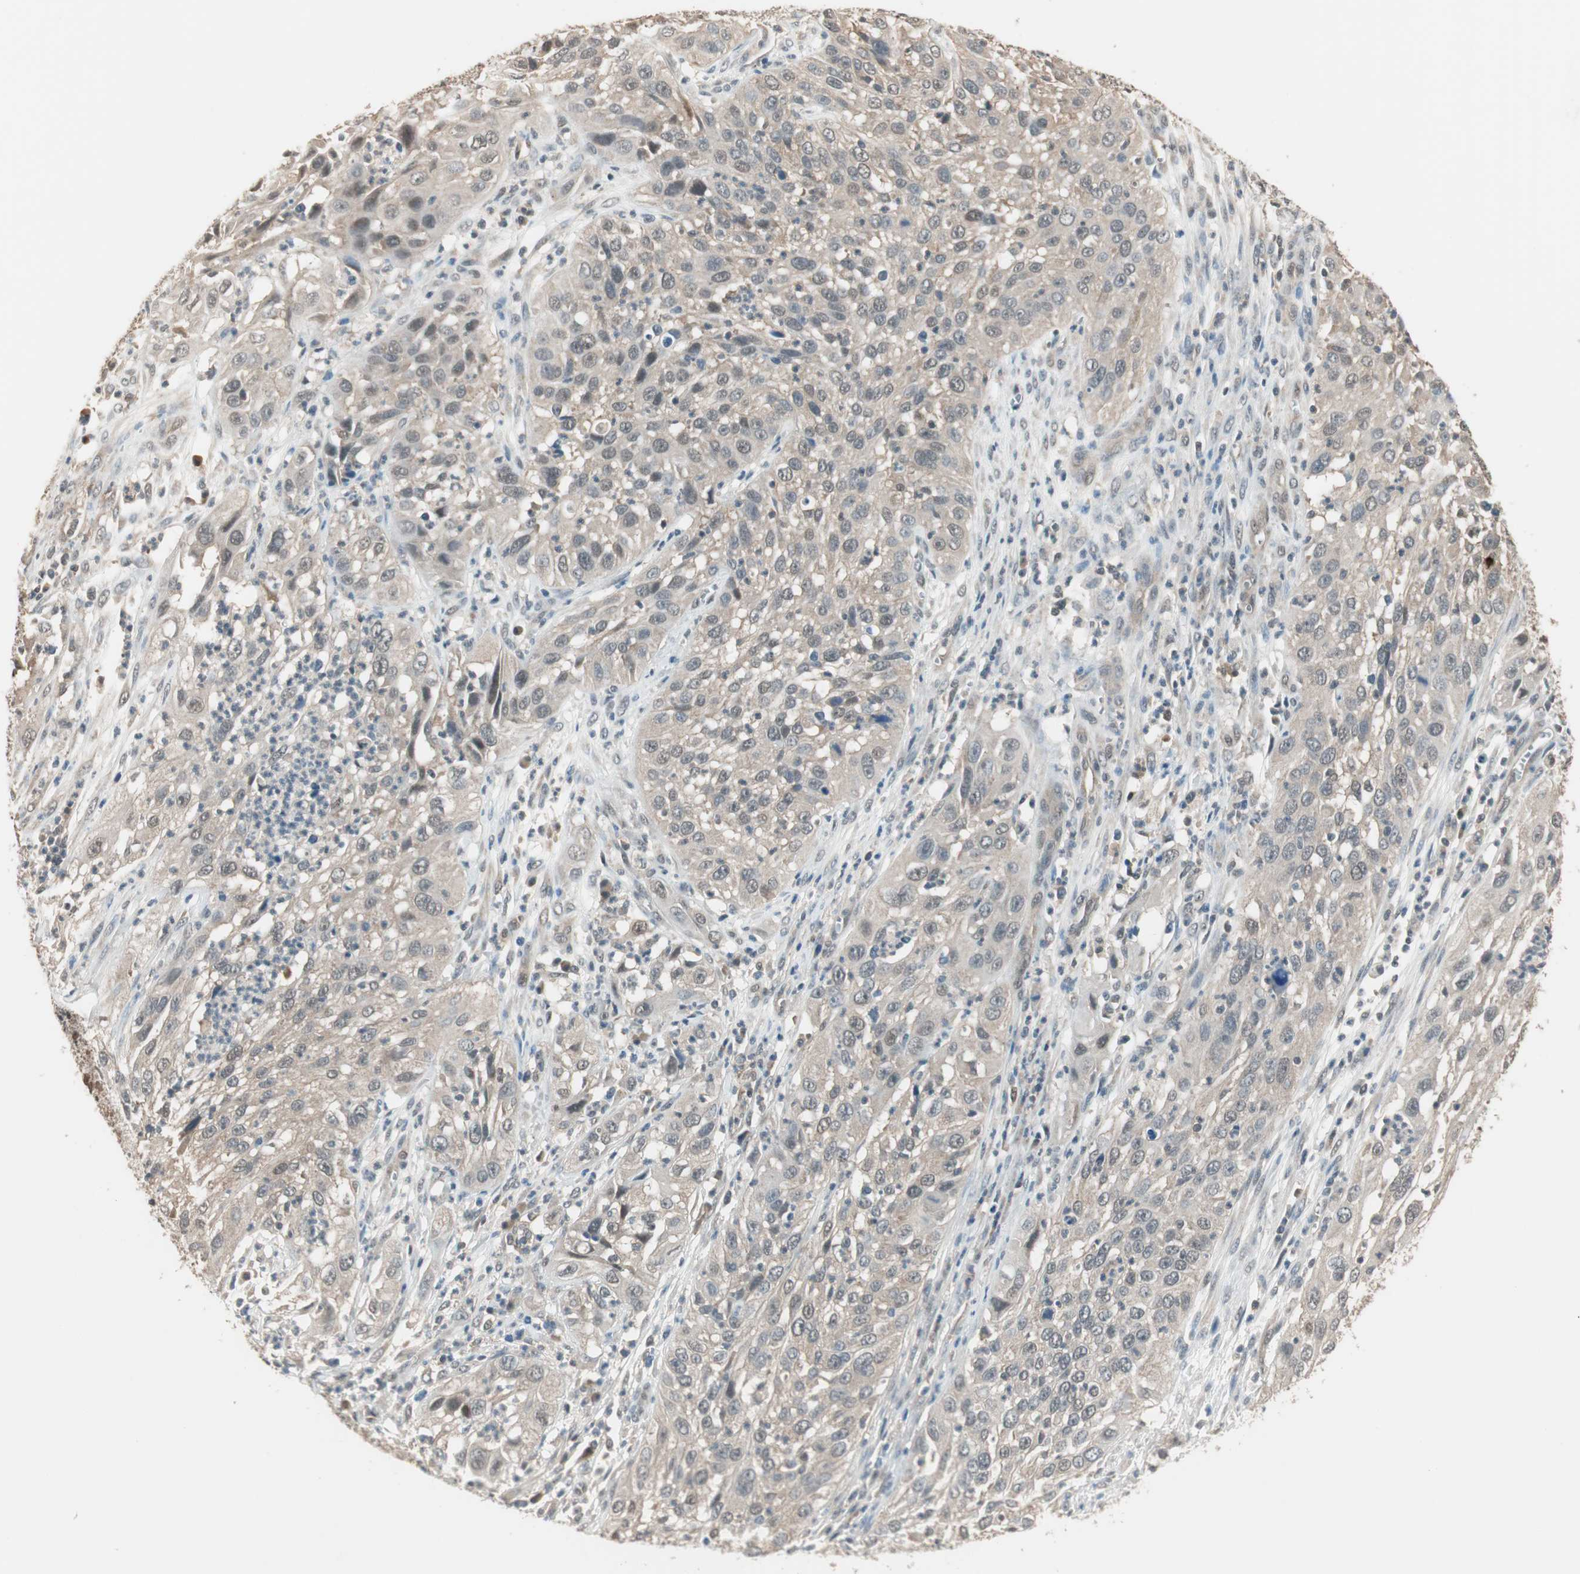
{"staining": {"intensity": "weak", "quantity": "25%-75%", "location": "cytoplasmic/membranous"}, "tissue": "cervical cancer", "cell_type": "Tumor cells", "image_type": "cancer", "snomed": [{"axis": "morphology", "description": "Squamous cell carcinoma, NOS"}, {"axis": "topography", "description": "Cervix"}], "caption": "Immunohistochemical staining of cervical cancer (squamous cell carcinoma) exhibits weak cytoplasmic/membranous protein staining in approximately 25%-75% of tumor cells. The protein is stained brown, and the nuclei are stained in blue (DAB IHC with brightfield microscopy, high magnification).", "gene": "USP5", "patient": {"sex": "female", "age": 32}}